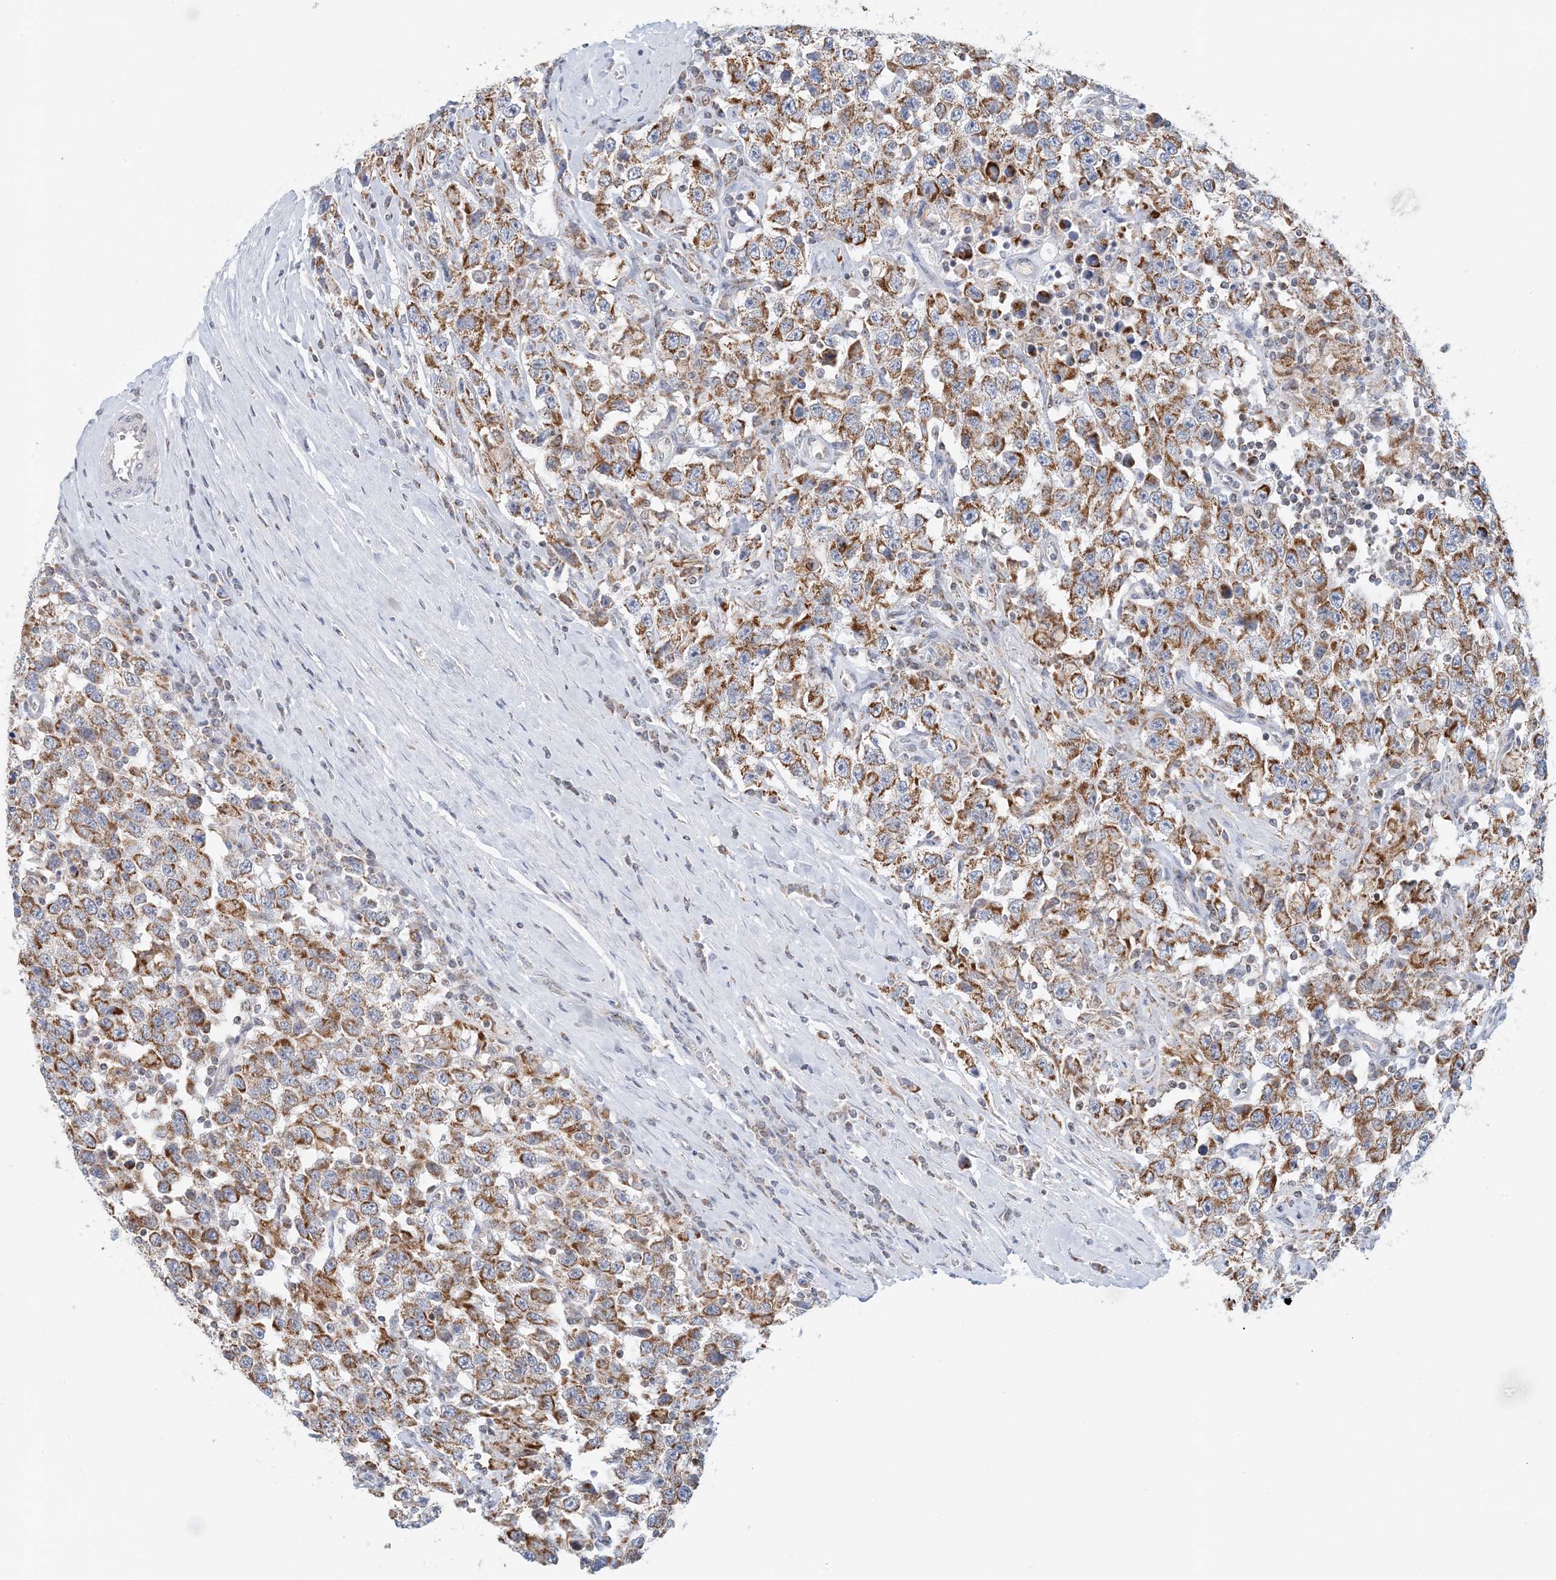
{"staining": {"intensity": "strong", "quantity": ">75%", "location": "cytoplasmic/membranous"}, "tissue": "testis cancer", "cell_type": "Tumor cells", "image_type": "cancer", "snomed": [{"axis": "morphology", "description": "Seminoma, NOS"}, {"axis": "topography", "description": "Testis"}], "caption": "Human testis cancer (seminoma) stained with a protein marker reveals strong staining in tumor cells.", "gene": "BDH1", "patient": {"sex": "male", "age": 41}}